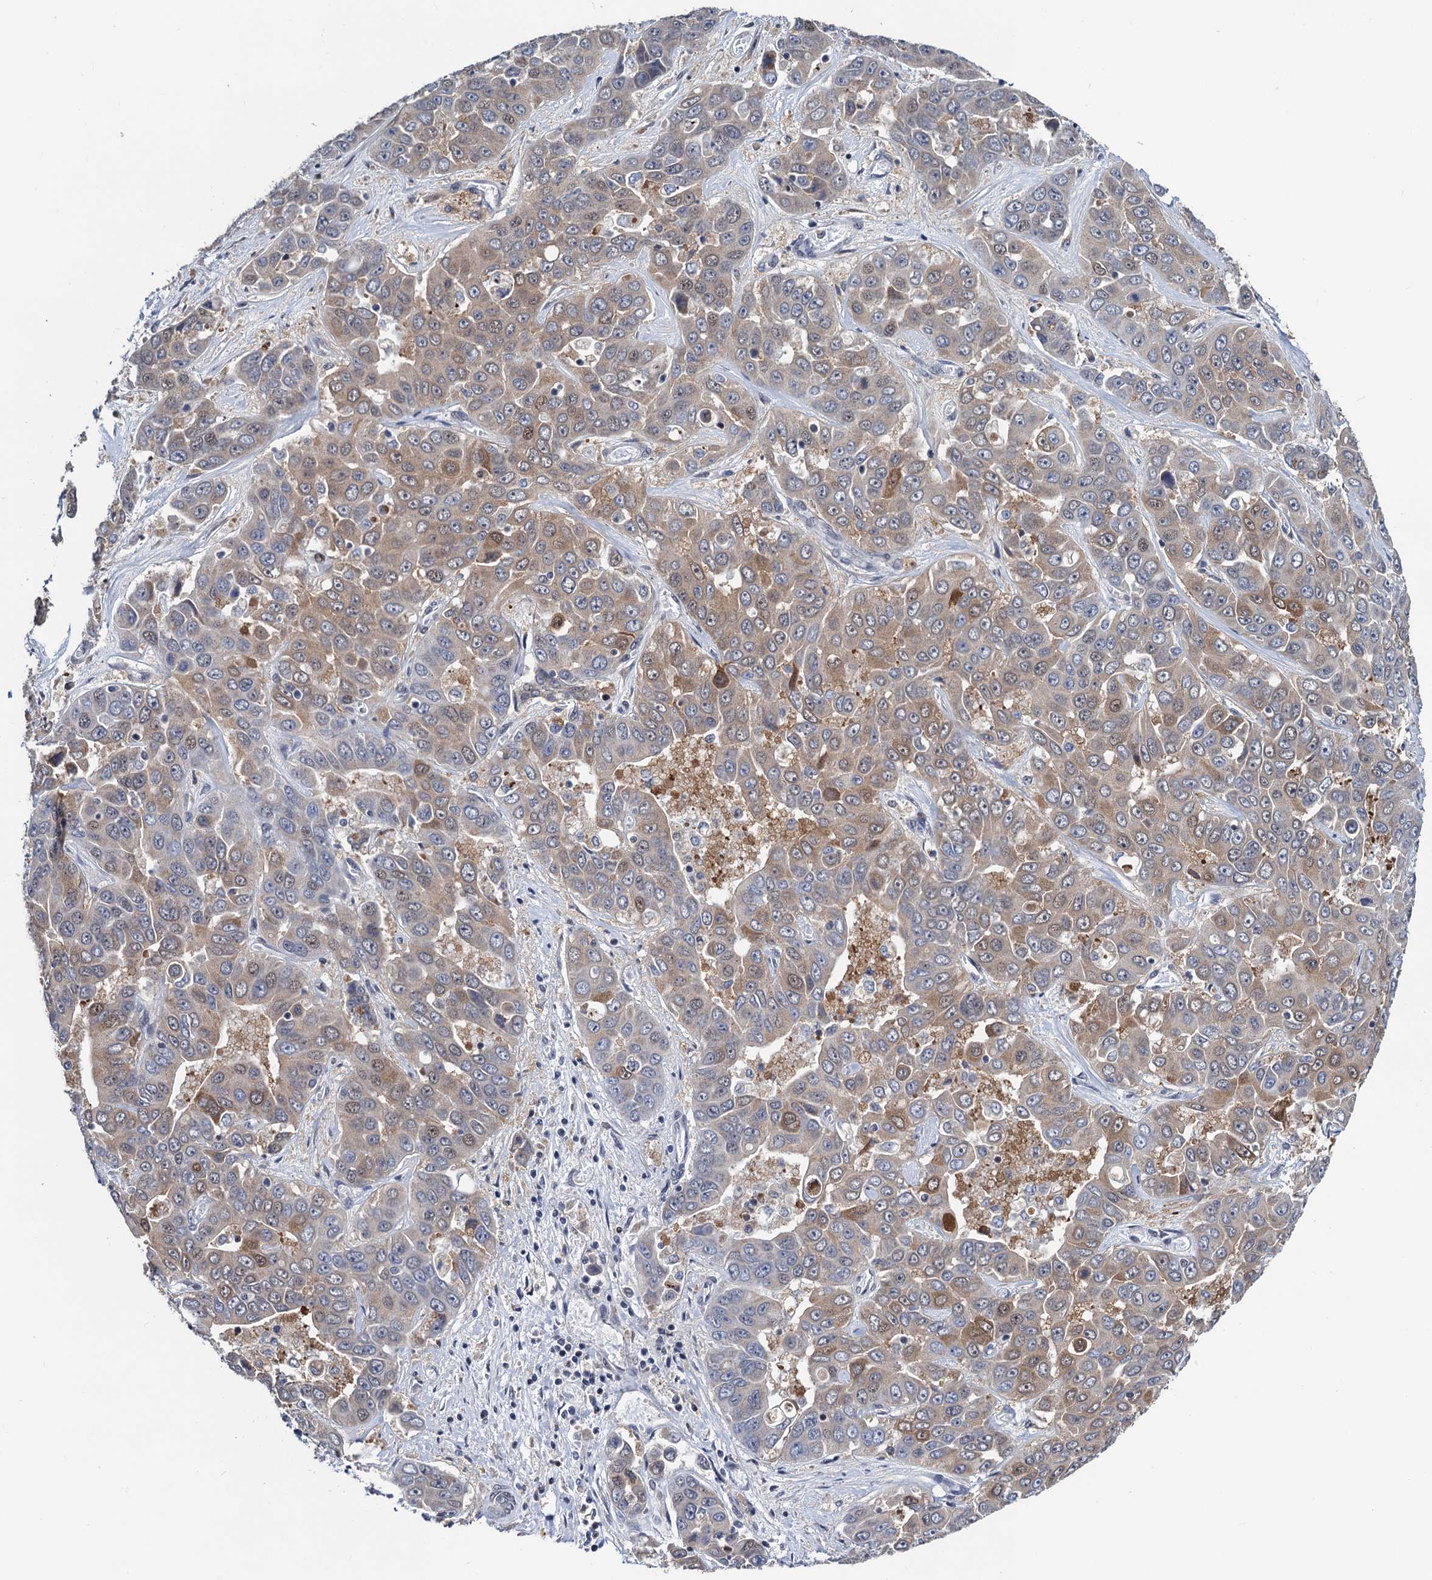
{"staining": {"intensity": "moderate", "quantity": "25%-75%", "location": "cytoplasmic/membranous"}, "tissue": "liver cancer", "cell_type": "Tumor cells", "image_type": "cancer", "snomed": [{"axis": "morphology", "description": "Cholangiocarcinoma"}, {"axis": "topography", "description": "Liver"}], "caption": "Immunohistochemical staining of liver cancer demonstrates medium levels of moderate cytoplasmic/membranous protein positivity in approximately 25%-75% of tumor cells.", "gene": "FAM222A", "patient": {"sex": "female", "age": 52}}